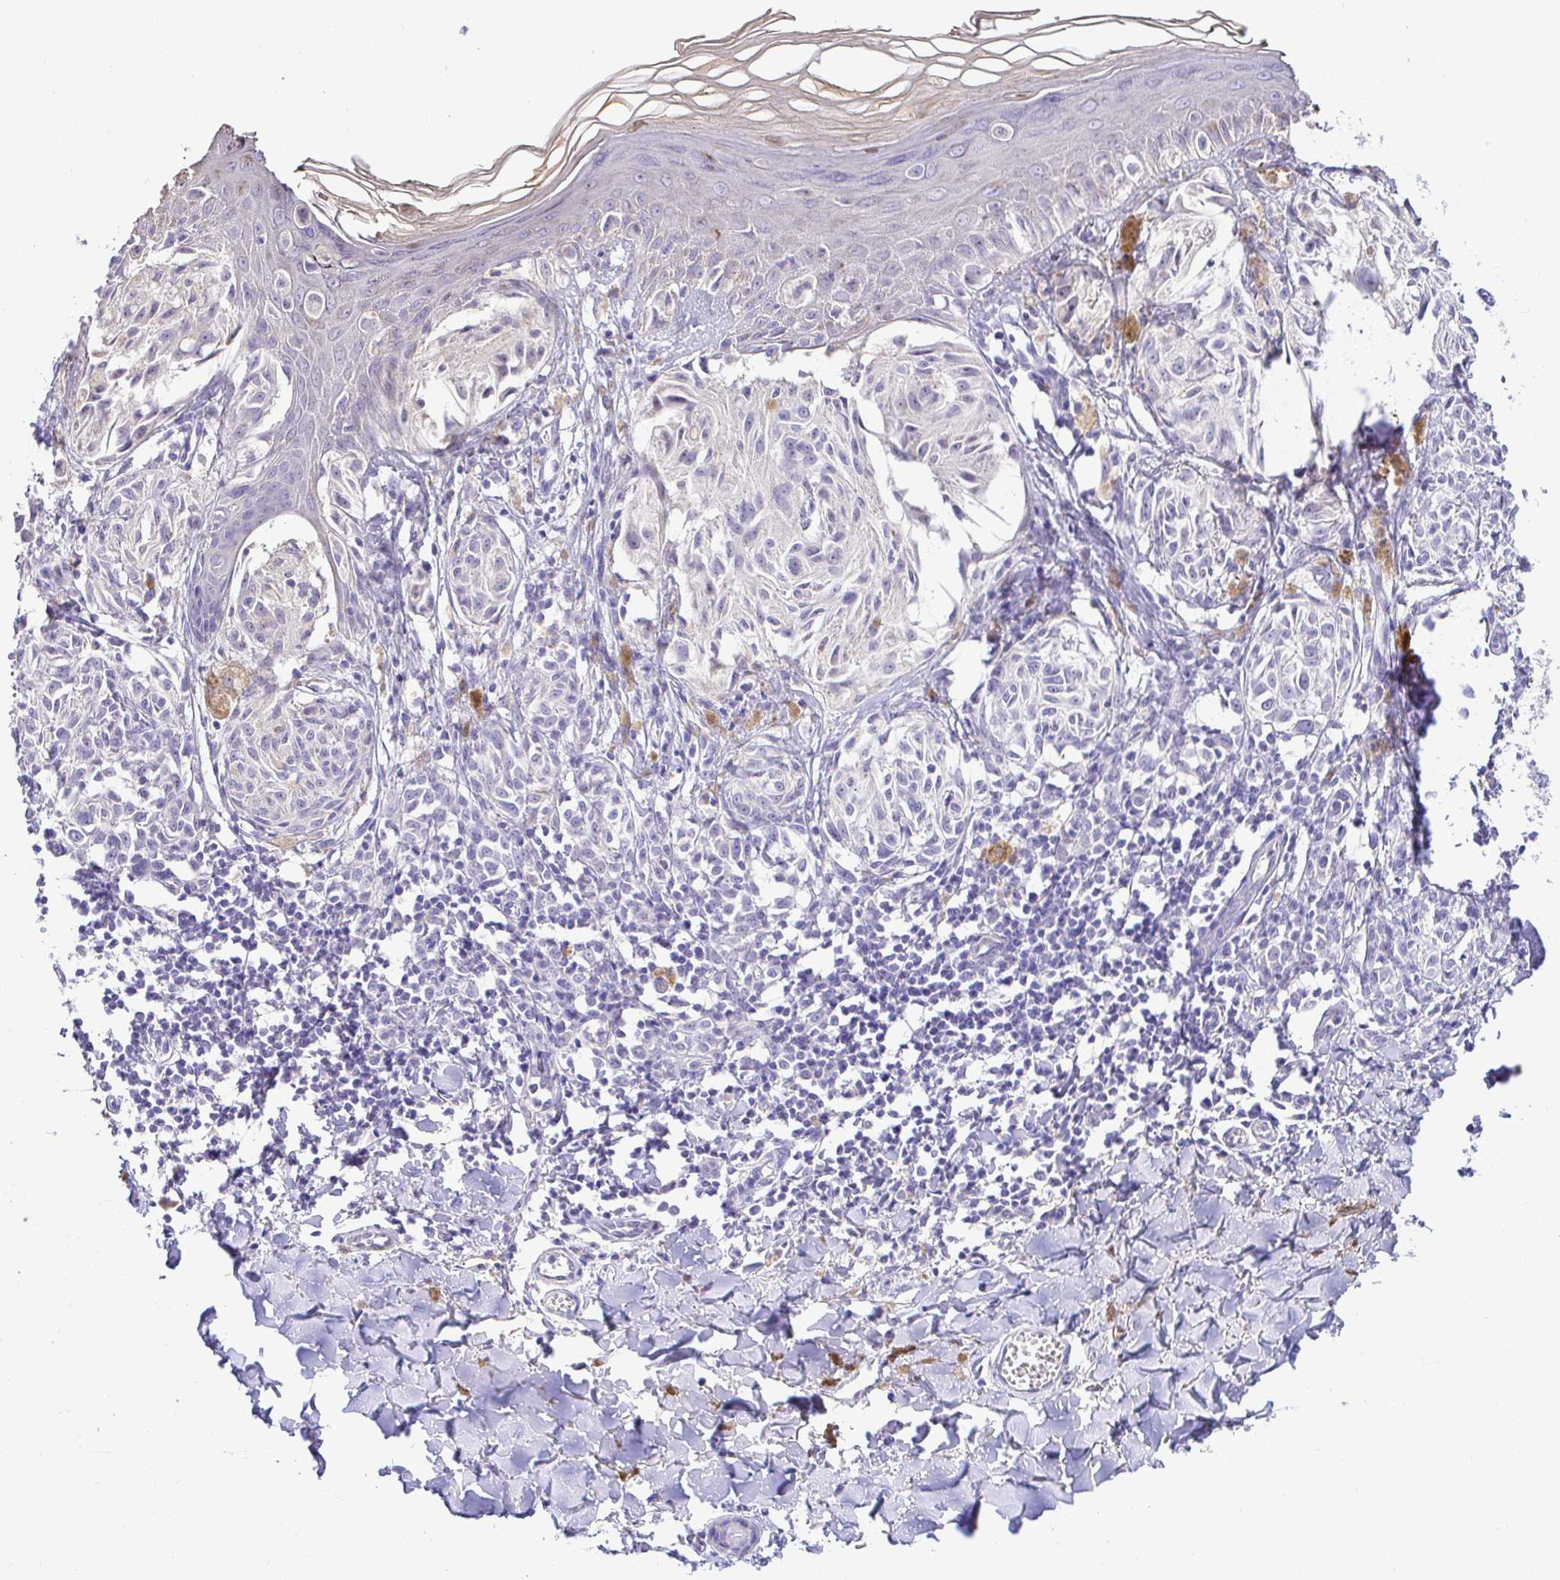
{"staining": {"intensity": "negative", "quantity": "none", "location": "none"}, "tissue": "melanoma", "cell_type": "Tumor cells", "image_type": "cancer", "snomed": [{"axis": "morphology", "description": "Malignant melanoma, NOS"}, {"axis": "topography", "description": "Skin"}], "caption": "Immunohistochemistry (IHC) image of neoplastic tissue: malignant melanoma stained with DAB (3,3'-diaminobenzidine) exhibits no significant protein positivity in tumor cells.", "gene": "CDO1", "patient": {"sex": "female", "age": 38}}